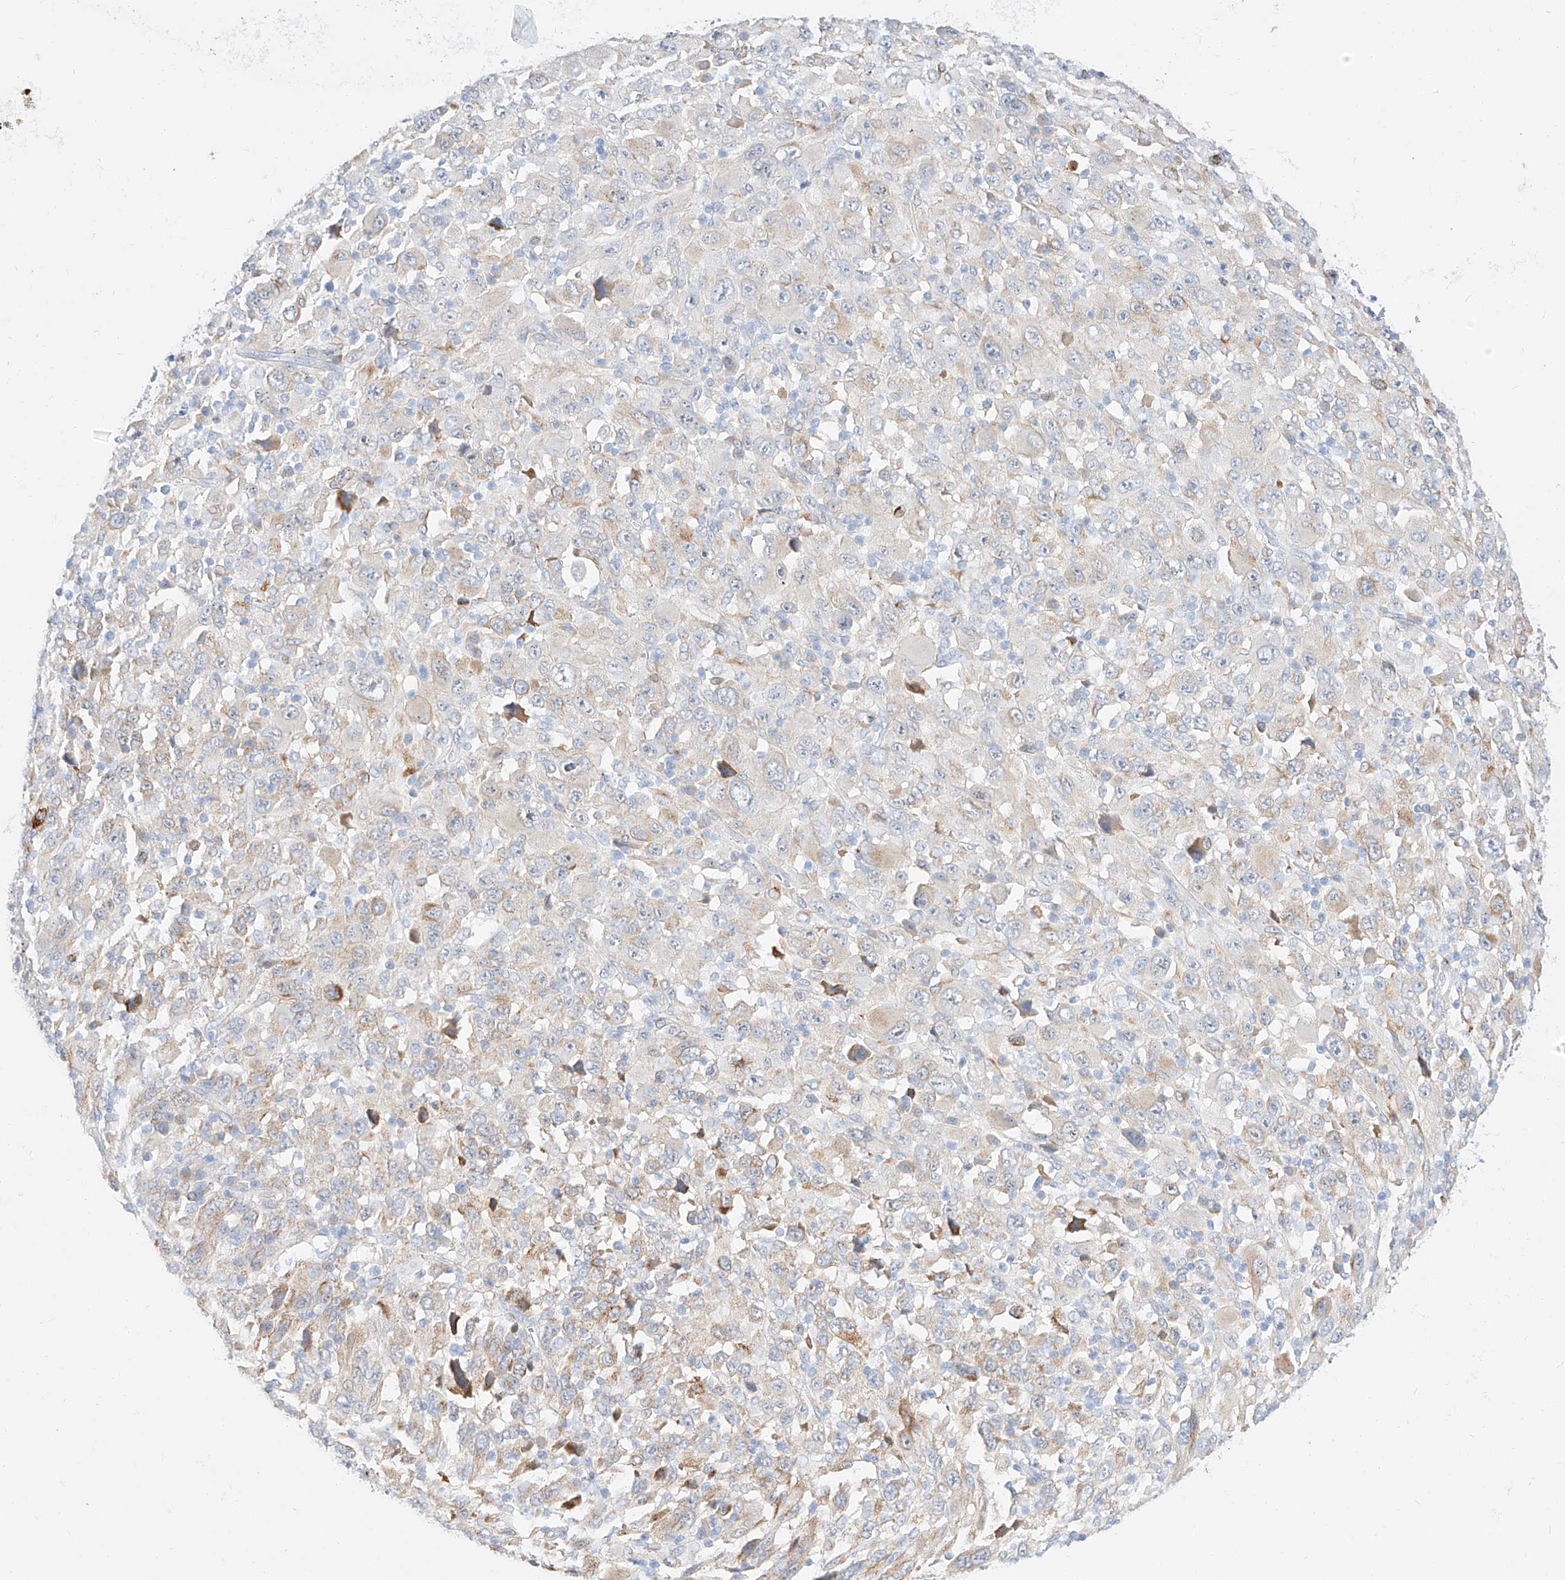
{"staining": {"intensity": "negative", "quantity": "none", "location": "none"}, "tissue": "melanoma", "cell_type": "Tumor cells", "image_type": "cancer", "snomed": [{"axis": "morphology", "description": "Malignant melanoma, Metastatic site"}, {"axis": "topography", "description": "Skin"}], "caption": "Tumor cells are negative for protein expression in human melanoma.", "gene": "MAP7", "patient": {"sex": "female", "age": 56}}